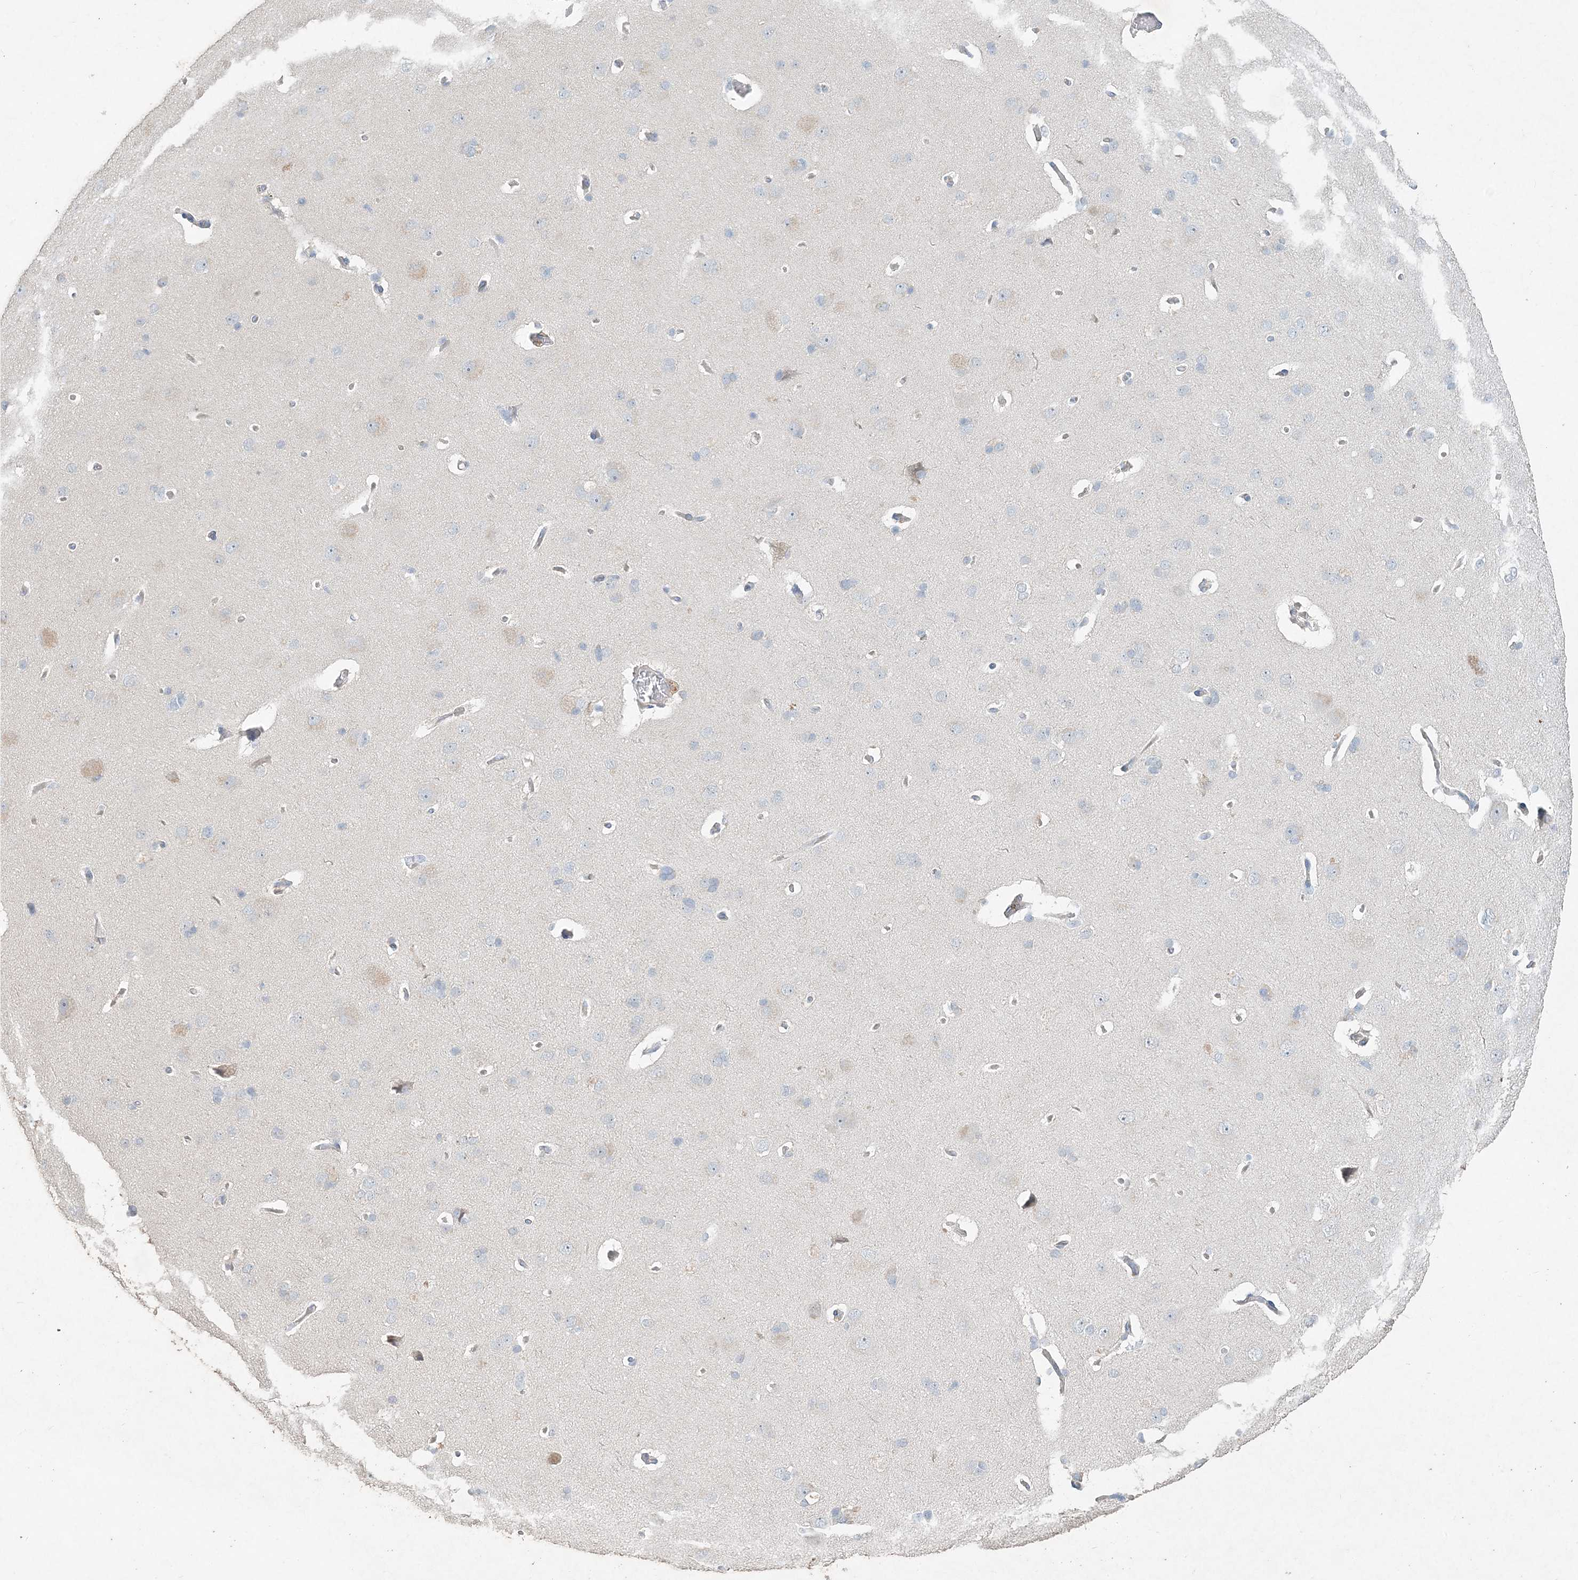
{"staining": {"intensity": "negative", "quantity": "none", "location": "none"}, "tissue": "cerebral cortex", "cell_type": "Endothelial cells", "image_type": "normal", "snomed": [{"axis": "morphology", "description": "Normal tissue, NOS"}, {"axis": "topography", "description": "Cerebral cortex"}], "caption": "Micrograph shows no protein expression in endothelial cells of unremarkable cerebral cortex. The staining was performed using DAB (3,3'-diaminobenzidine) to visualize the protein expression in brown, while the nuclei were stained in blue with hematoxylin (Magnification: 20x).", "gene": "DNAH5", "patient": {"sex": "male", "age": 62}}